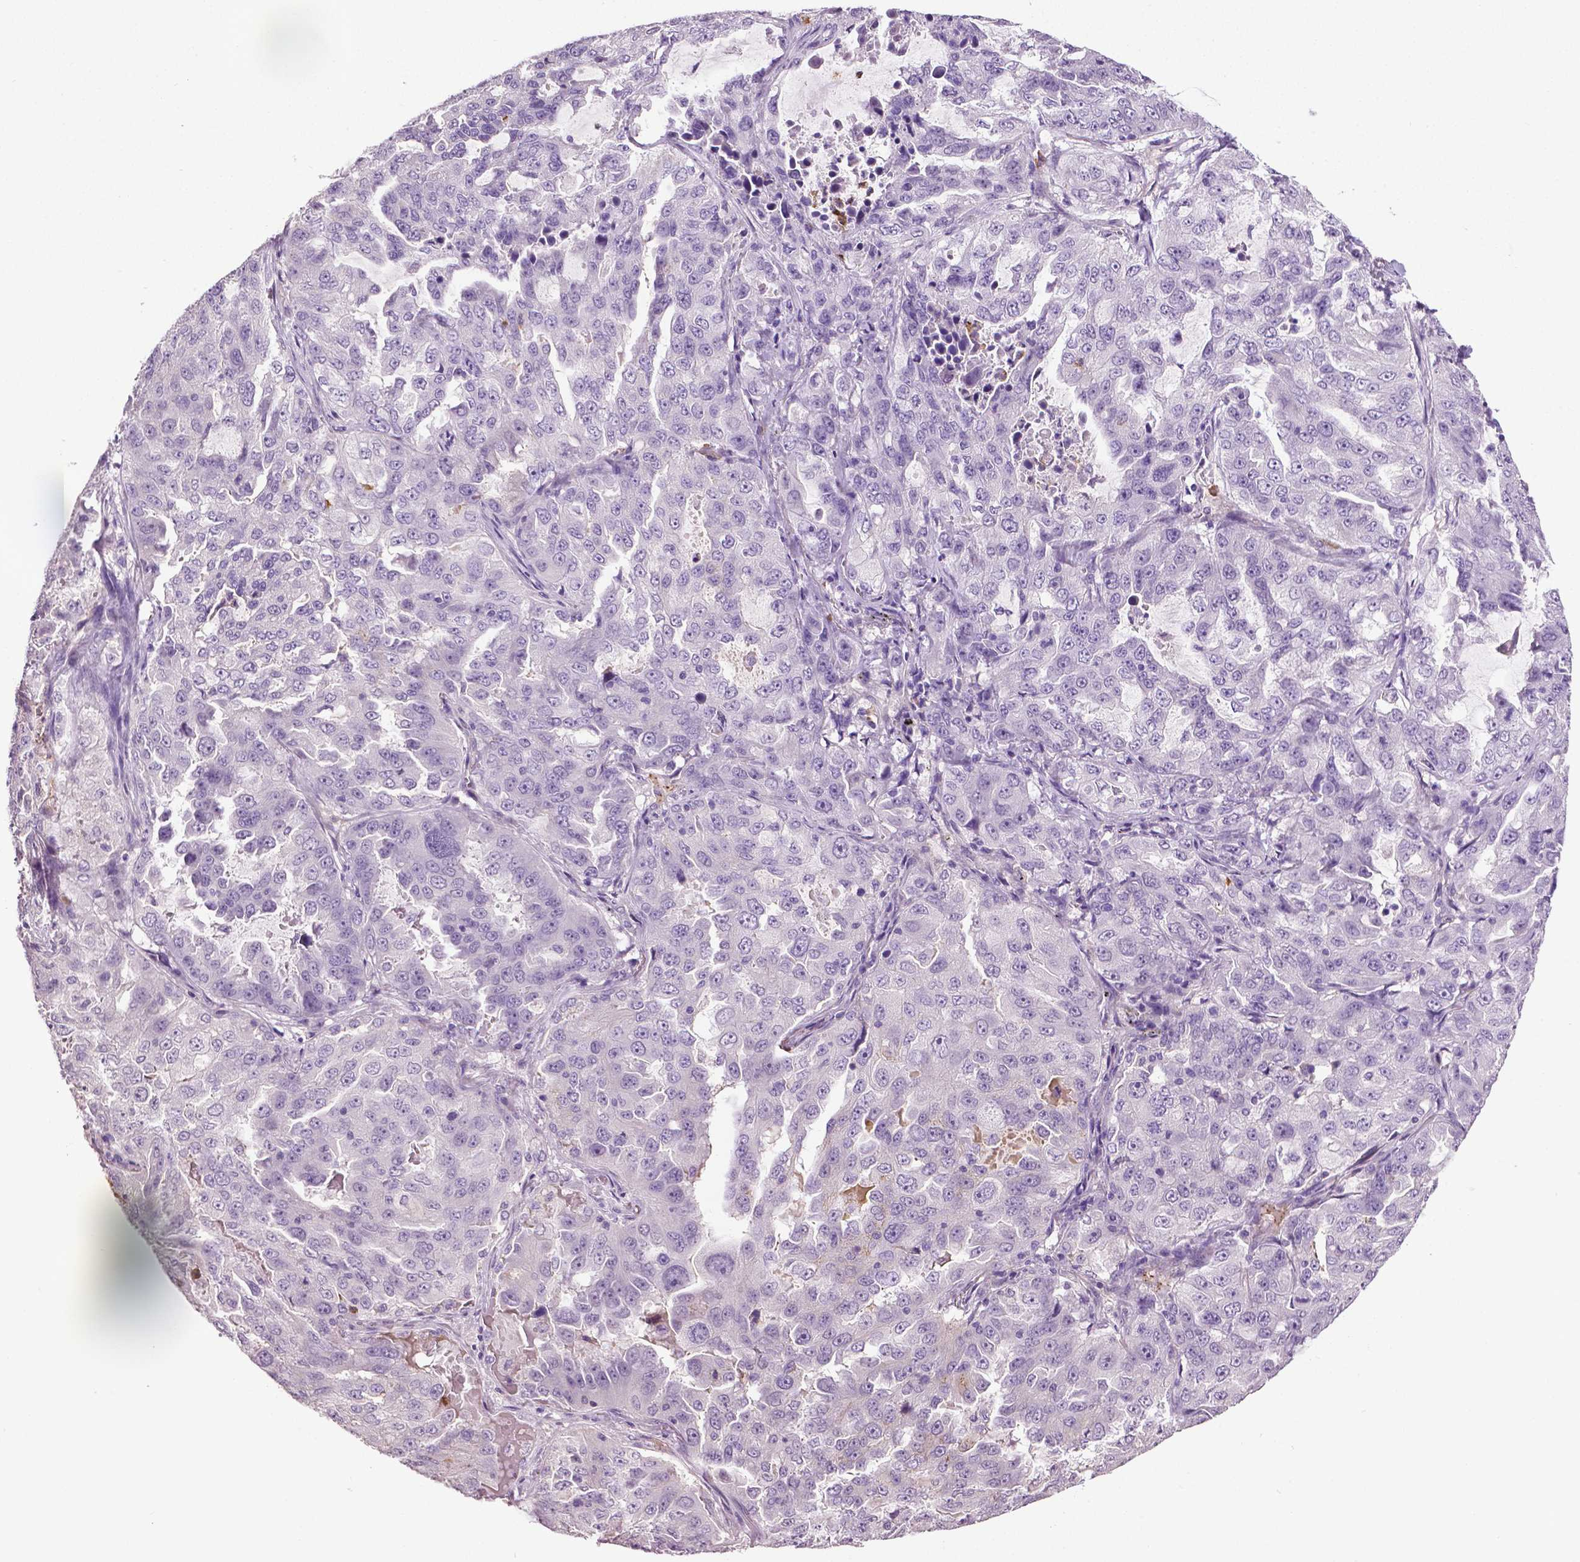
{"staining": {"intensity": "negative", "quantity": "none", "location": "none"}, "tissue": "lung cancer", "cell_type": "Tumor cells", "image_type": "cancer", "snomed": [{"axis": "morphology", "description": "Adenocarcinoma, NOS"}, {"axis": "topography", "description": "Lung"}], "caption": "Protein analysis of lung adenocarcinoma reveals no significant staining in tumor cells.", "gene": "PTPN5", "patient": {"sex": "female", "age": 61}}